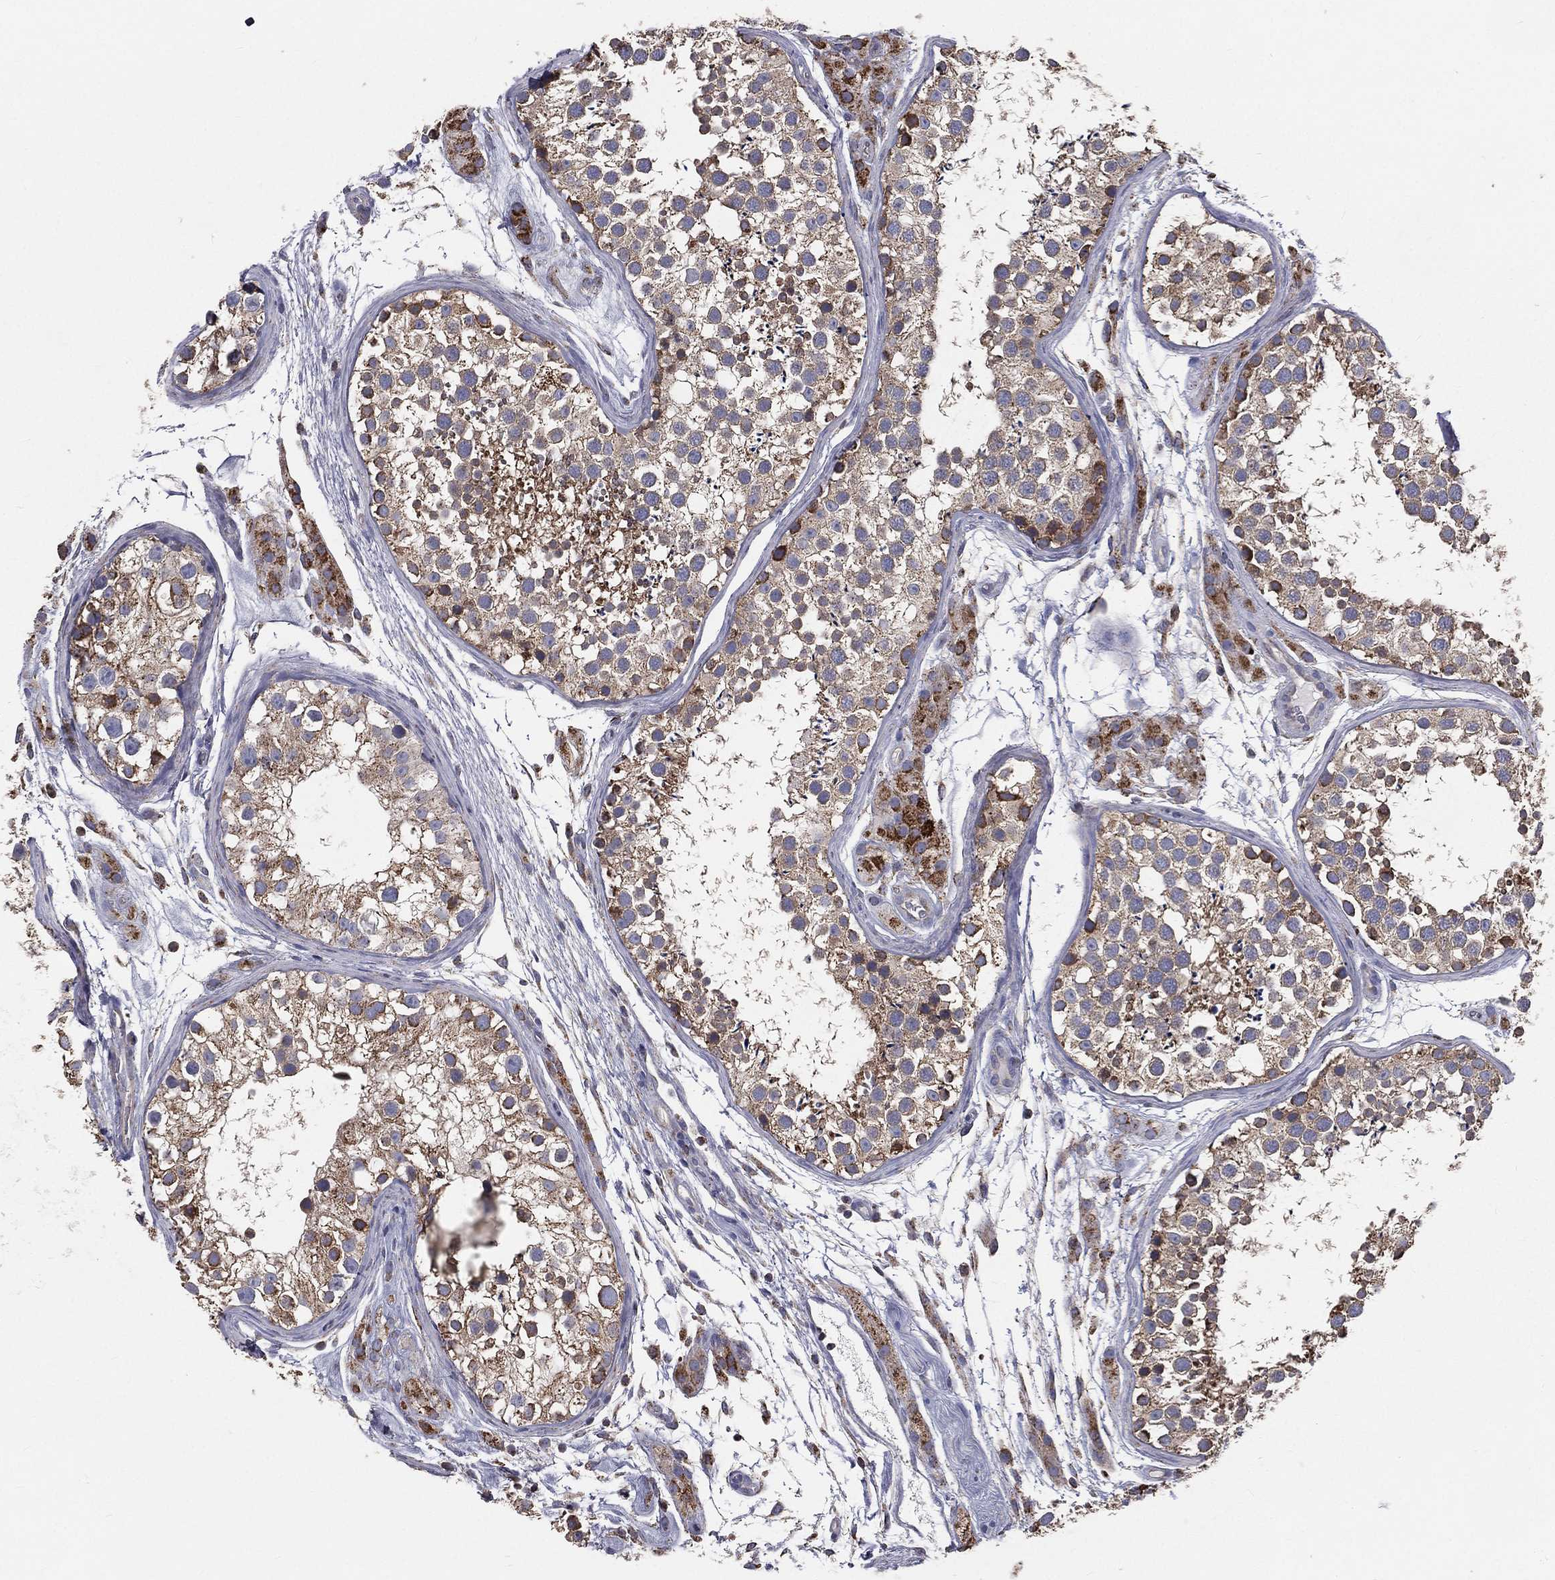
{"staining": {"intensity": "moderate", "quantity": ">75%", "location": "cytoplasmic/membranous"}, "tissue": "testis", "cell_type": "Cells in seminiferous ducts", "image_type": "normal", "snomed": [{"axis": "morphology", "description": "Normal tissue, NOS"}, {"axis": "topography", "description": "Testis"}], "caption": "Immunohistochemical staining of normal human testis shows >75% levels of moderate cytoplasmic/membranous protein positivity in approximately >75% of cells in seminiferous ducts.", "gene": "HADH", "patient": {"sex": "male", "age": 31}}